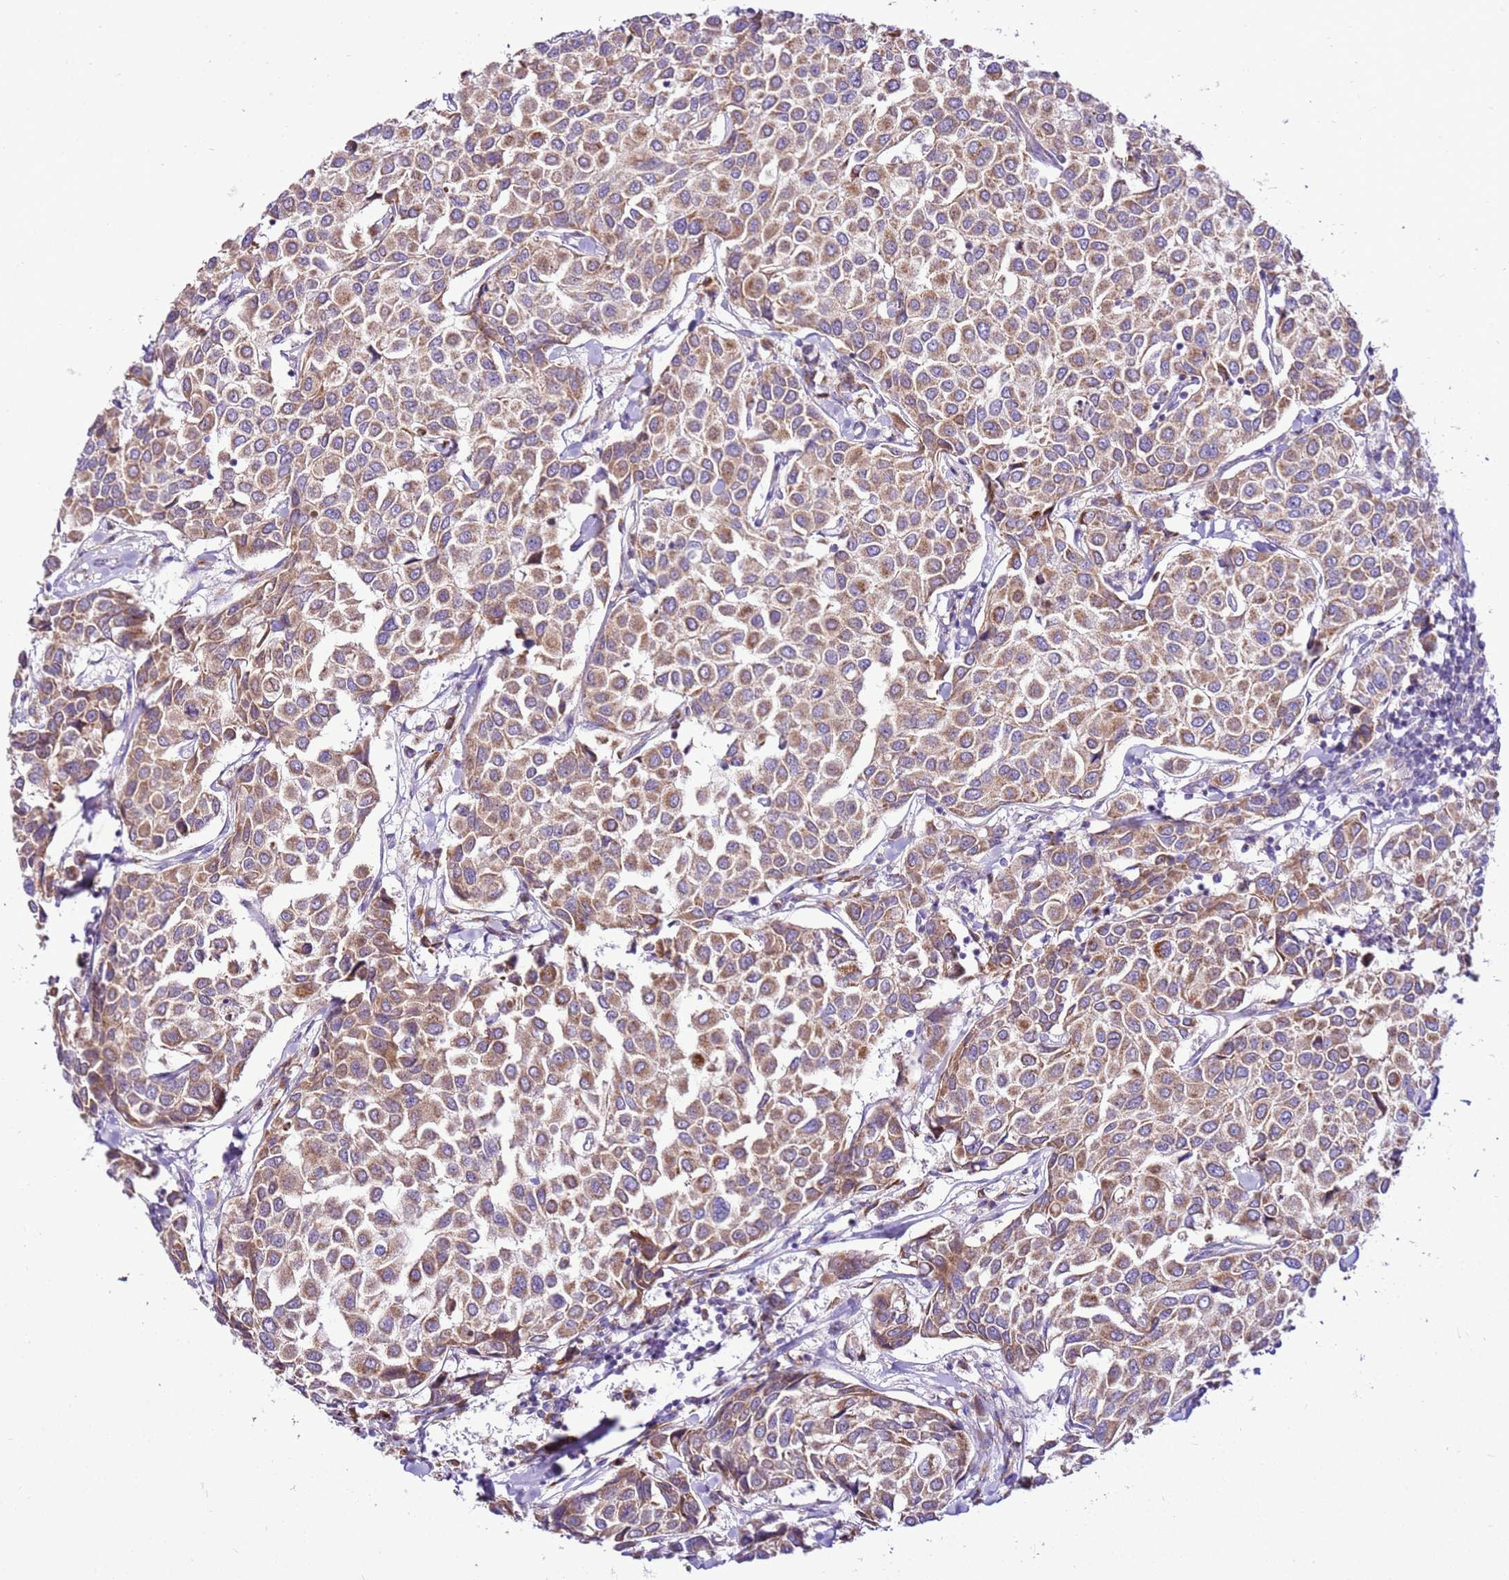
{"staining": {"intensity": "moderate", "quantity": ">75%", "location": "cytoplasmic/membranous"}, "tissue": "breast cancer", "cell_type": "Tumor cells", "image_type": "cancer", "snomed": [{"axis": "morphology", "description": "Duct carcinoma"}, {"axis": "topography", "description": "Breast"}], "caption": "This histopathology image demonstrates immunohistochemistry (IHC) staining of human breast invasive ductal carcinoma, with medium moderate cytoplasmic/membranous expression in approximately >75% of tumor cells.", "gene": "MRPL36", "patient": {"sex": "female", "age": 55}}